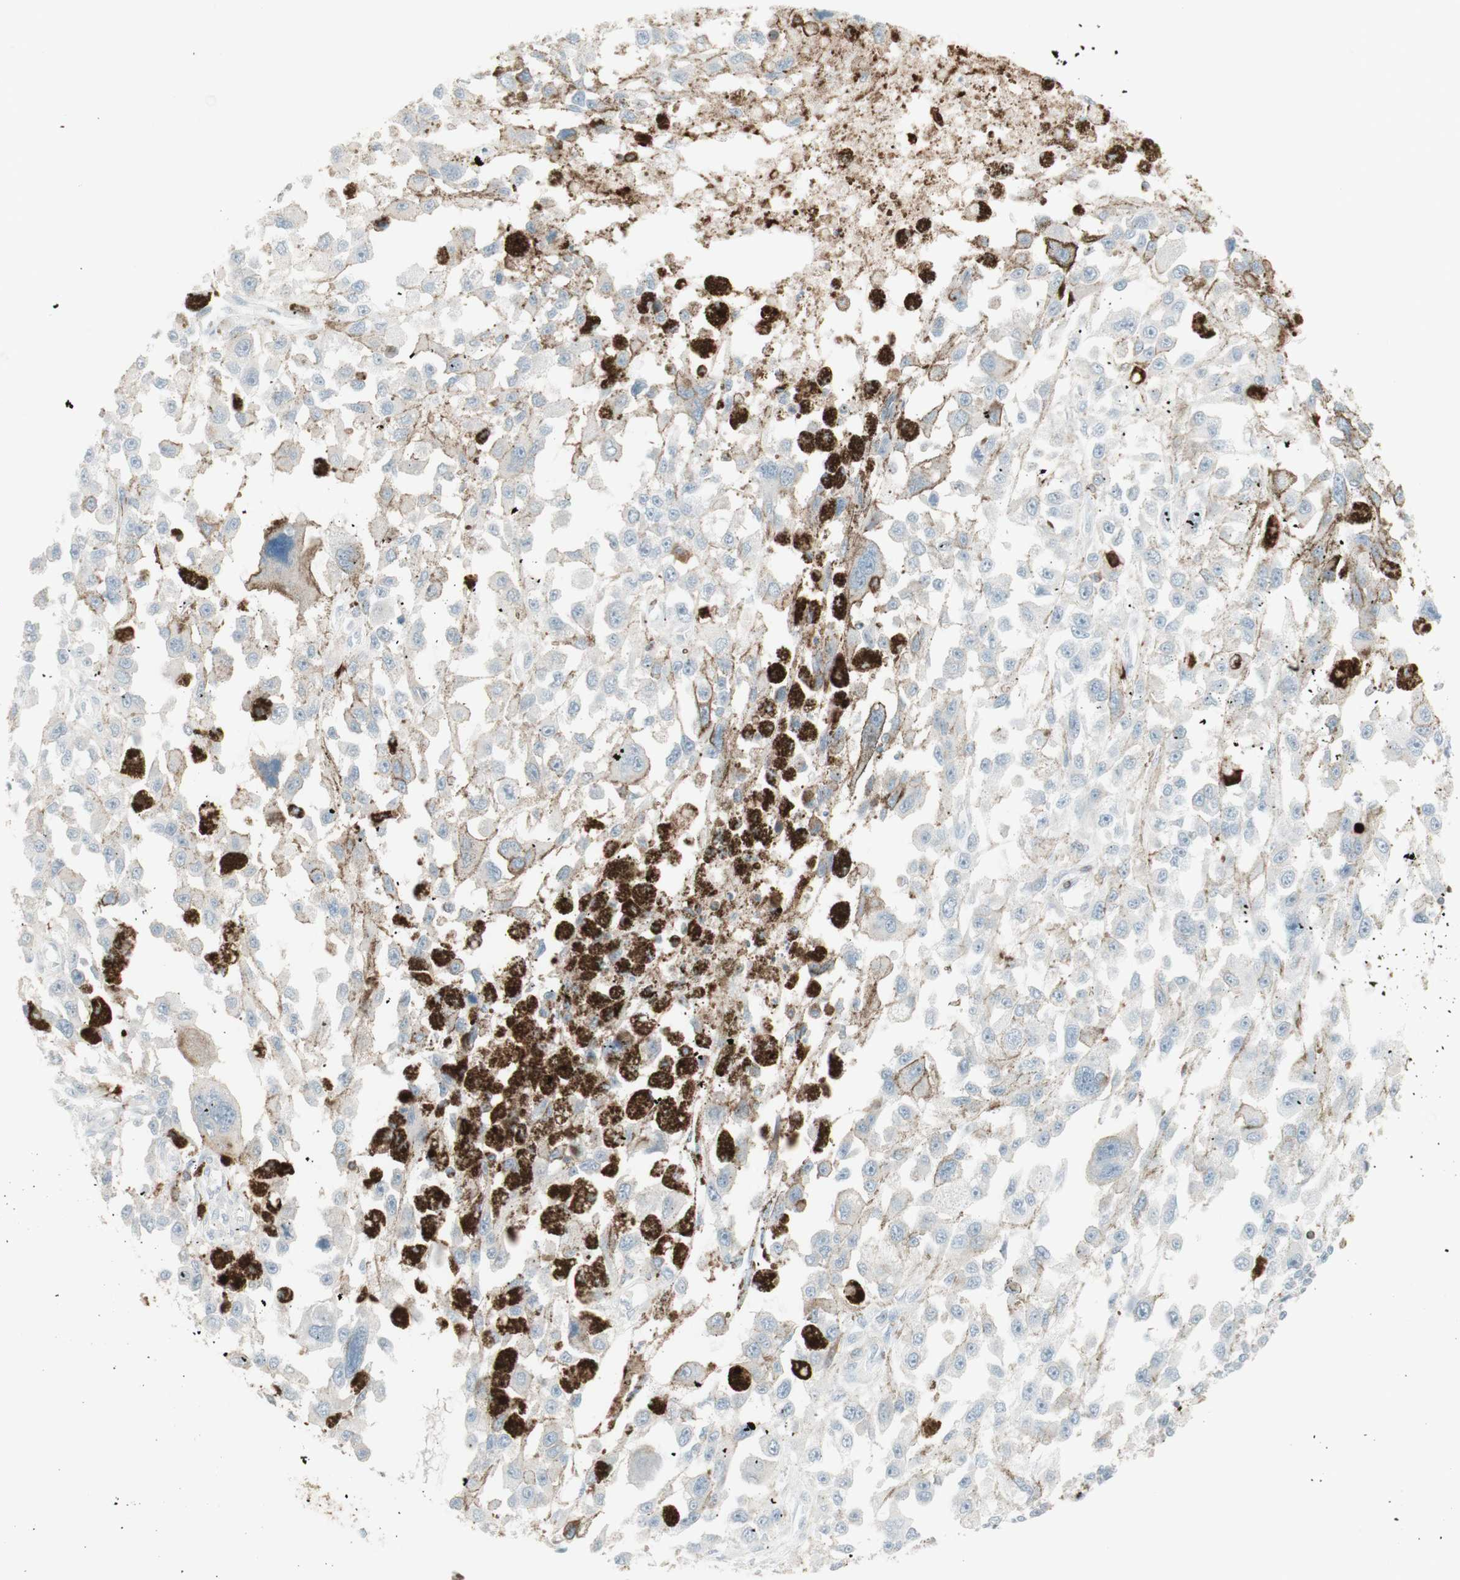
{"staining": {"intensity": "negative", "quantity": "none", "location": "none"}, "tissue": "melanoma", "cell_type": "Tumor cells", "image_type": "cancer", "snomed": [{"axis": "morphology", "description": "Malignant melanoma, Metastatic site"}, {"axis": "topography", "description": "Lymph node"}], "caption": "This is an immunohistochemistry (IHC) image of melanoma. There is no staining in tumor cells.", "gene": "HLA-DPB1", "patient": {"sex": "male", "age": 59}}